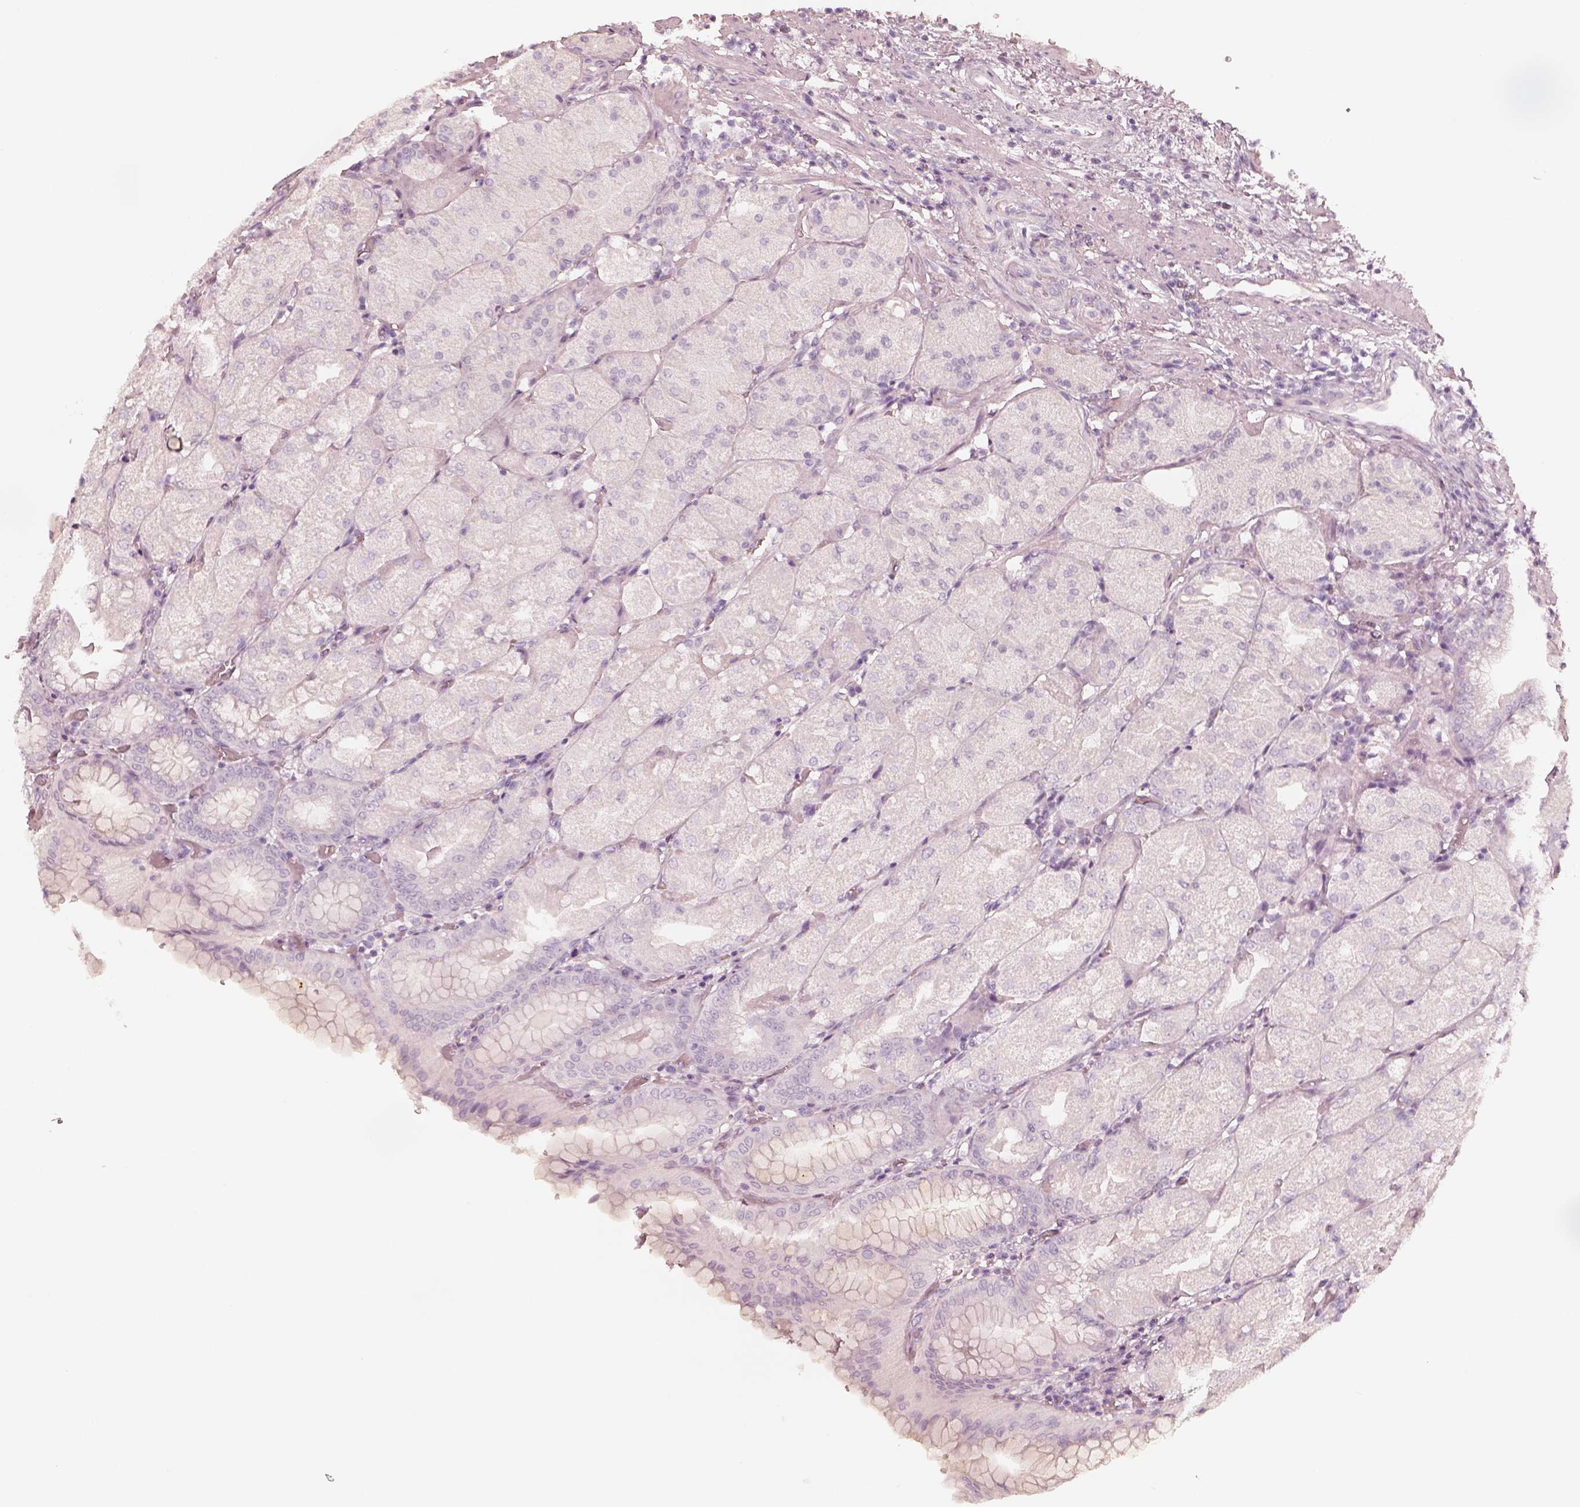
{"staining": {"intensity": "negative", "quantity": "none", "location": "none"}, "tissue": "stomach", "cell_type": "Glandular cells", "image_type": "normal", "snomed": [{"axis": "morphology", "description": "Normal tissue, NOS"}, {"axis": "topography", "description": "Stomach, upper"}, {"axis": "topography", "description": "Stomach"}, {"axis": "topography", "description": "Stomach, lower"}], "caption": "Benign stomach was stained to show a protein in brown. There is no significant staining in glandular cells. (DAB IHC, high magnification).", "gene": "KRT82", "patient": {"sex": "male", "age": 62}}